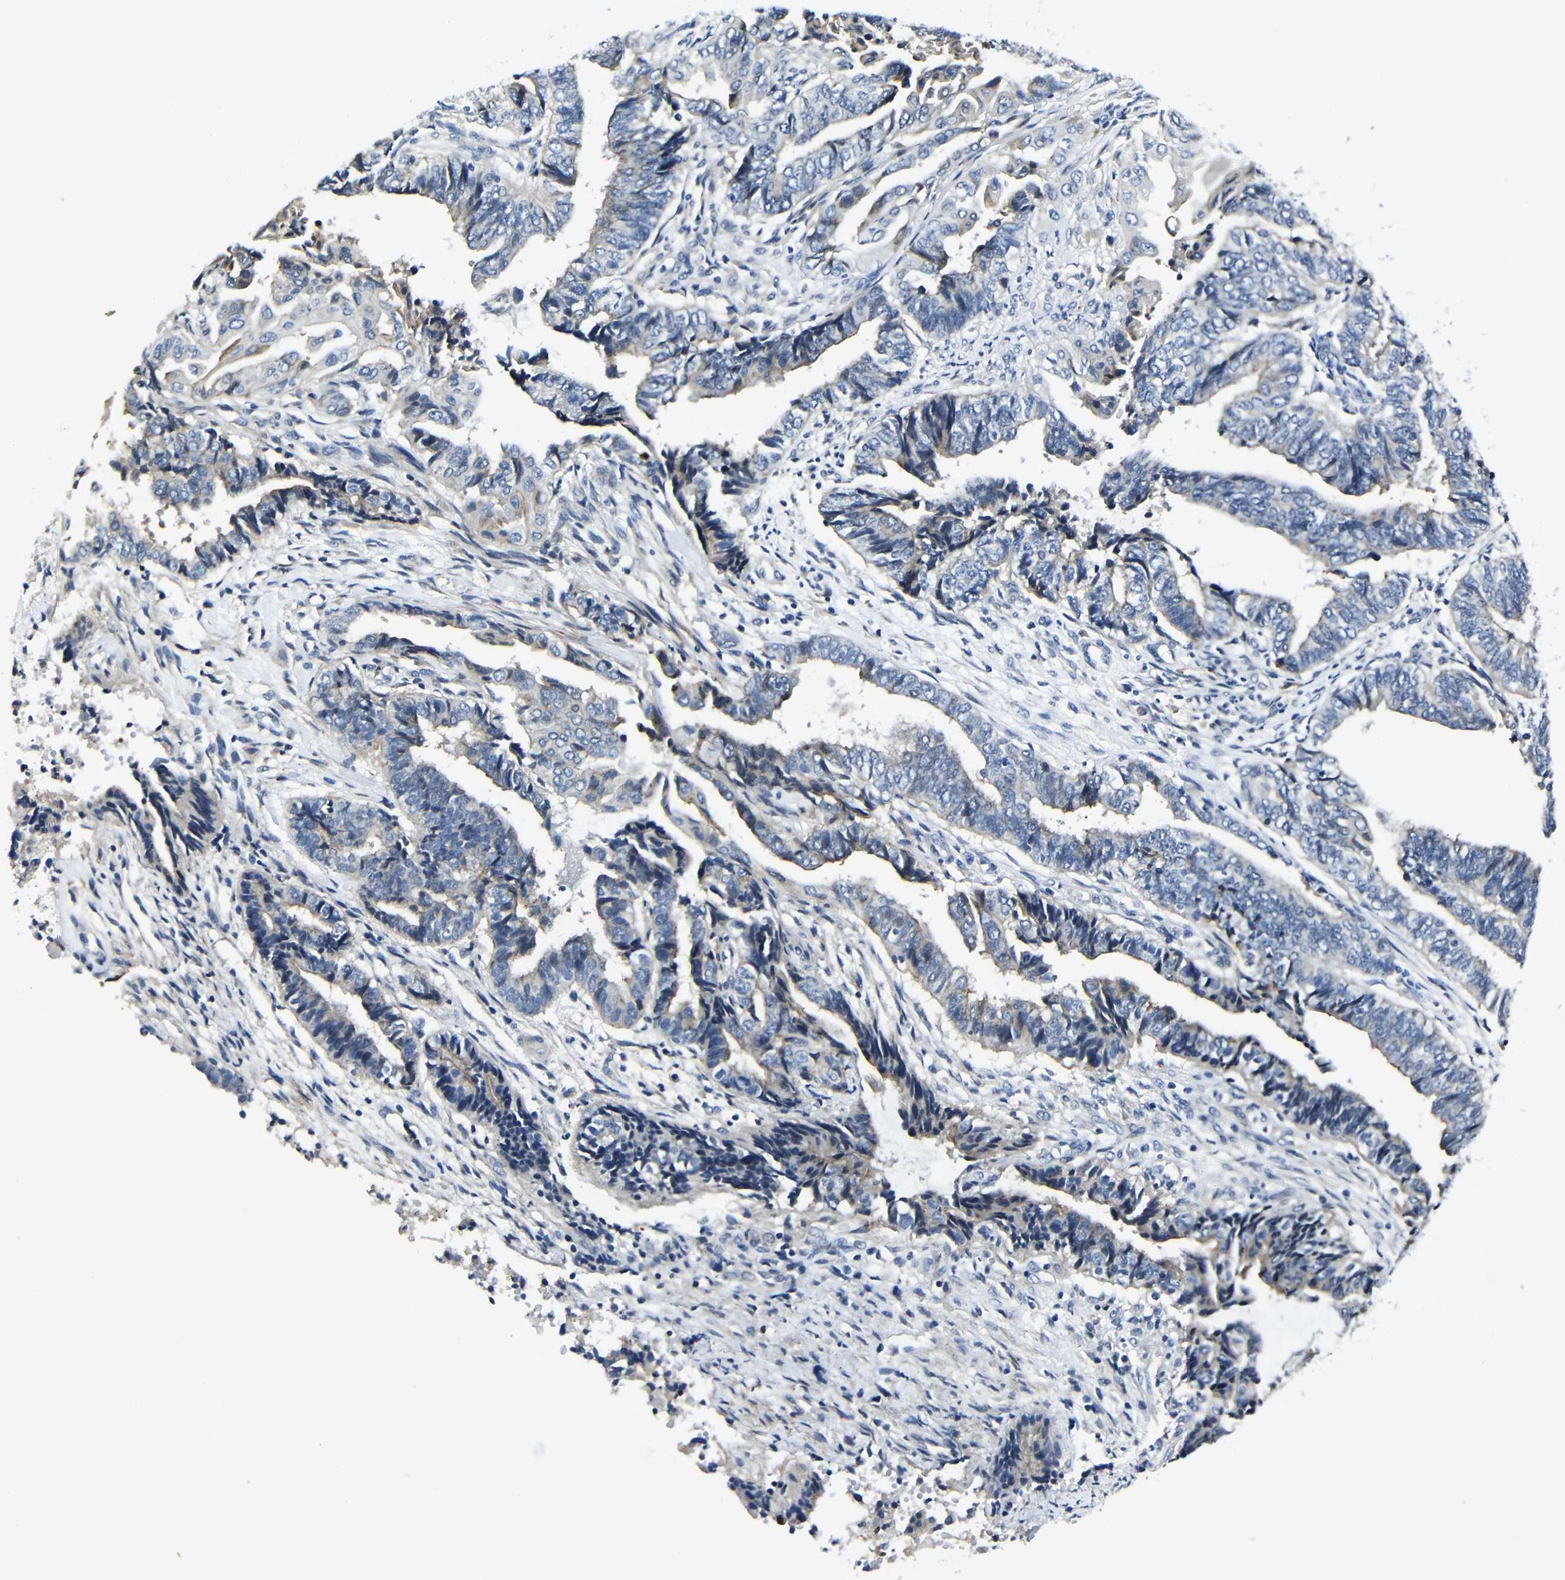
{"staining": {"intensity": "weak", "quantity": "25%-75%", "location": "cytoplasmic/membranous"}, "tissue": "endometrial cancer", "cell_type": "Tumor cells", "image_type": "cancer", "snomed": [{"axis": "morphology", "description": "Adenocarcinoma, NOS"}, {"axis": "topography", "description": "Uterus"}, {"axis": "topography", "description": "Endometrium"}], "caption": "Human endometrial cancer stained with a brown dye demonstrates weak cytoplasmic/membranous positive expression in about 25%-75% of tumor cells.", "gene": "AFDN", "patient": {"sex": "female", "age": 70}}